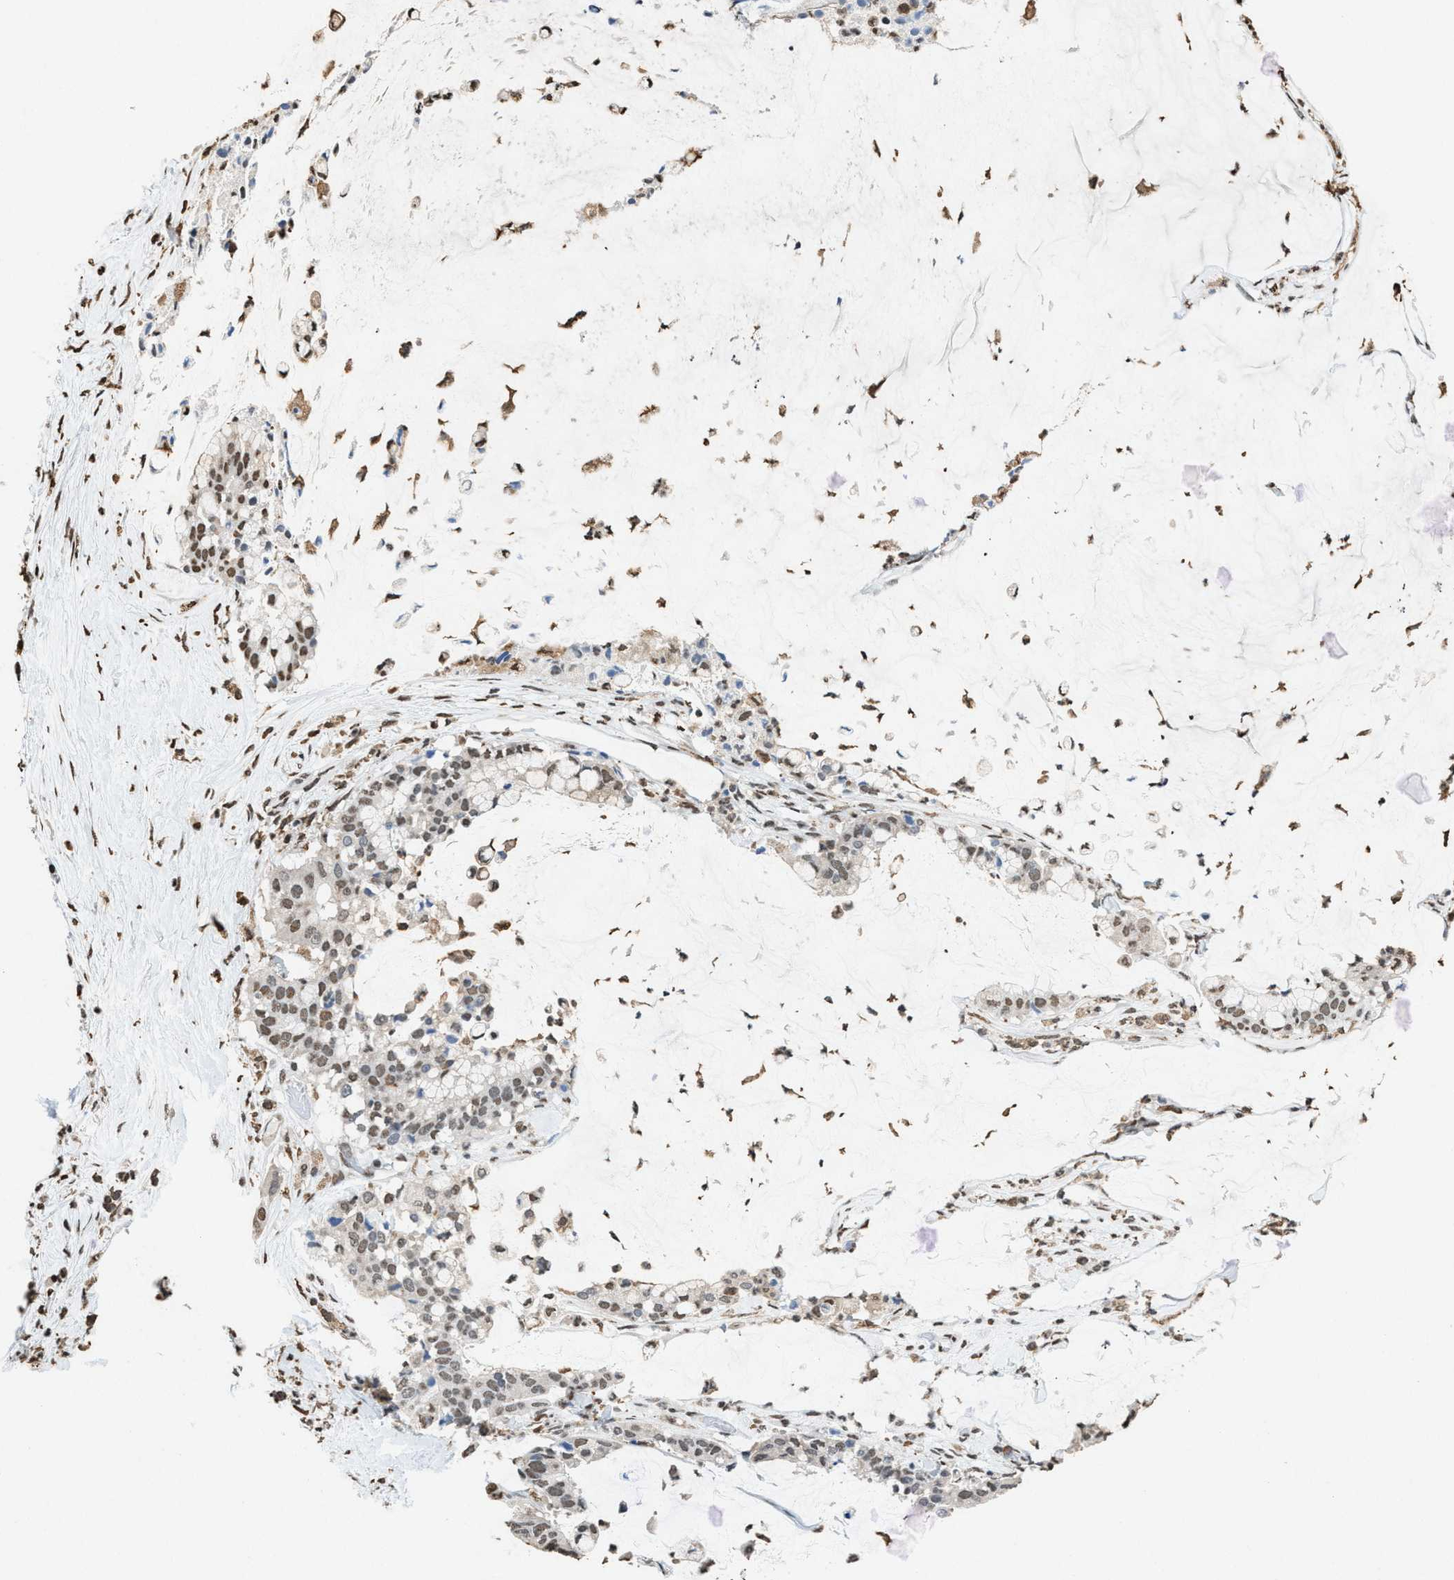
{"staining": {"intensity": "weak", "quantity": "25%-75%", "location": "nuclear"}, "tissue": "pancreatic cancer", "cell_type": "Tumor cells", "image_type": "cancer", "snomed": [{"axis": "morphology", "description": "Adenocarcinoma, NOS"}, {"axis": "topography", "description": "Pancreas"}], "caption": "IHC of human pancreatic cancer (adenocarcinoma) displays low levels of weak nuclear expression in approximately 25%-75% of tumor cells. Immunohistochemistry (ihc) stains the protein in brown and the nuclei are stained blue.", "gene": "NUP88", "patient": {"sex": "male", "age": 41}}